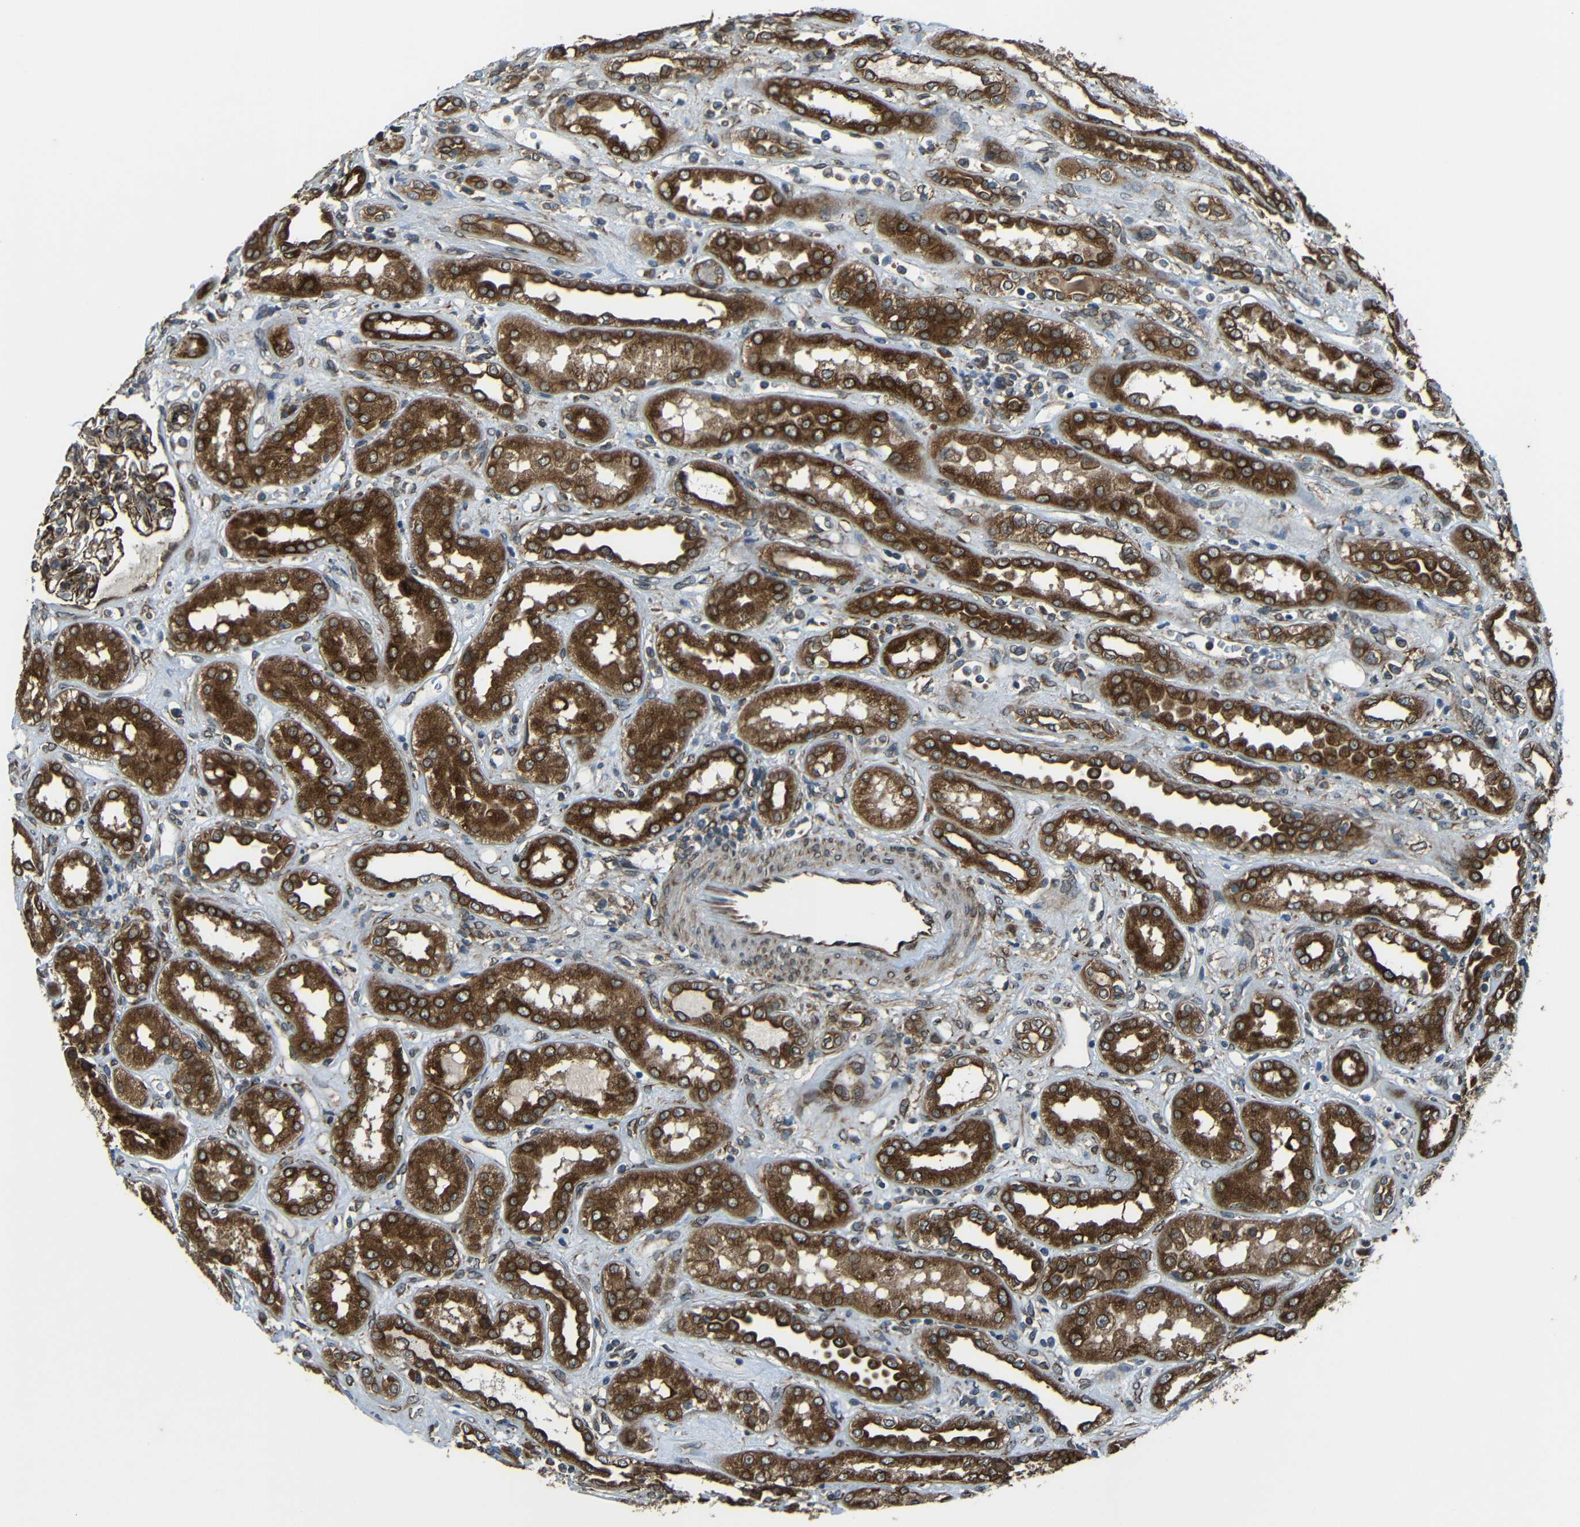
{"staining": {"intensity": "strong", "quantity": "25%-75%", "location": "cytoplasmic/membranous"}, "tissue": "kidney", "cell_type": "Cells in glomeruli", "image_type": "normal", "snomed": [{"axis": "morphology", "description": "Normal tissue, NOS"}, {"axis": "topography", "description": "Kidney"}], "caption": "A high-resolution photomicrograph shows immunohistochemistry staining of benign kidney, which demonstrates strong cytoplasmic/membranous staining in about 25%-75% of cells in glomeruli.", "gene": "VAPB", "patient": {"sex": "male", "age": 59}}